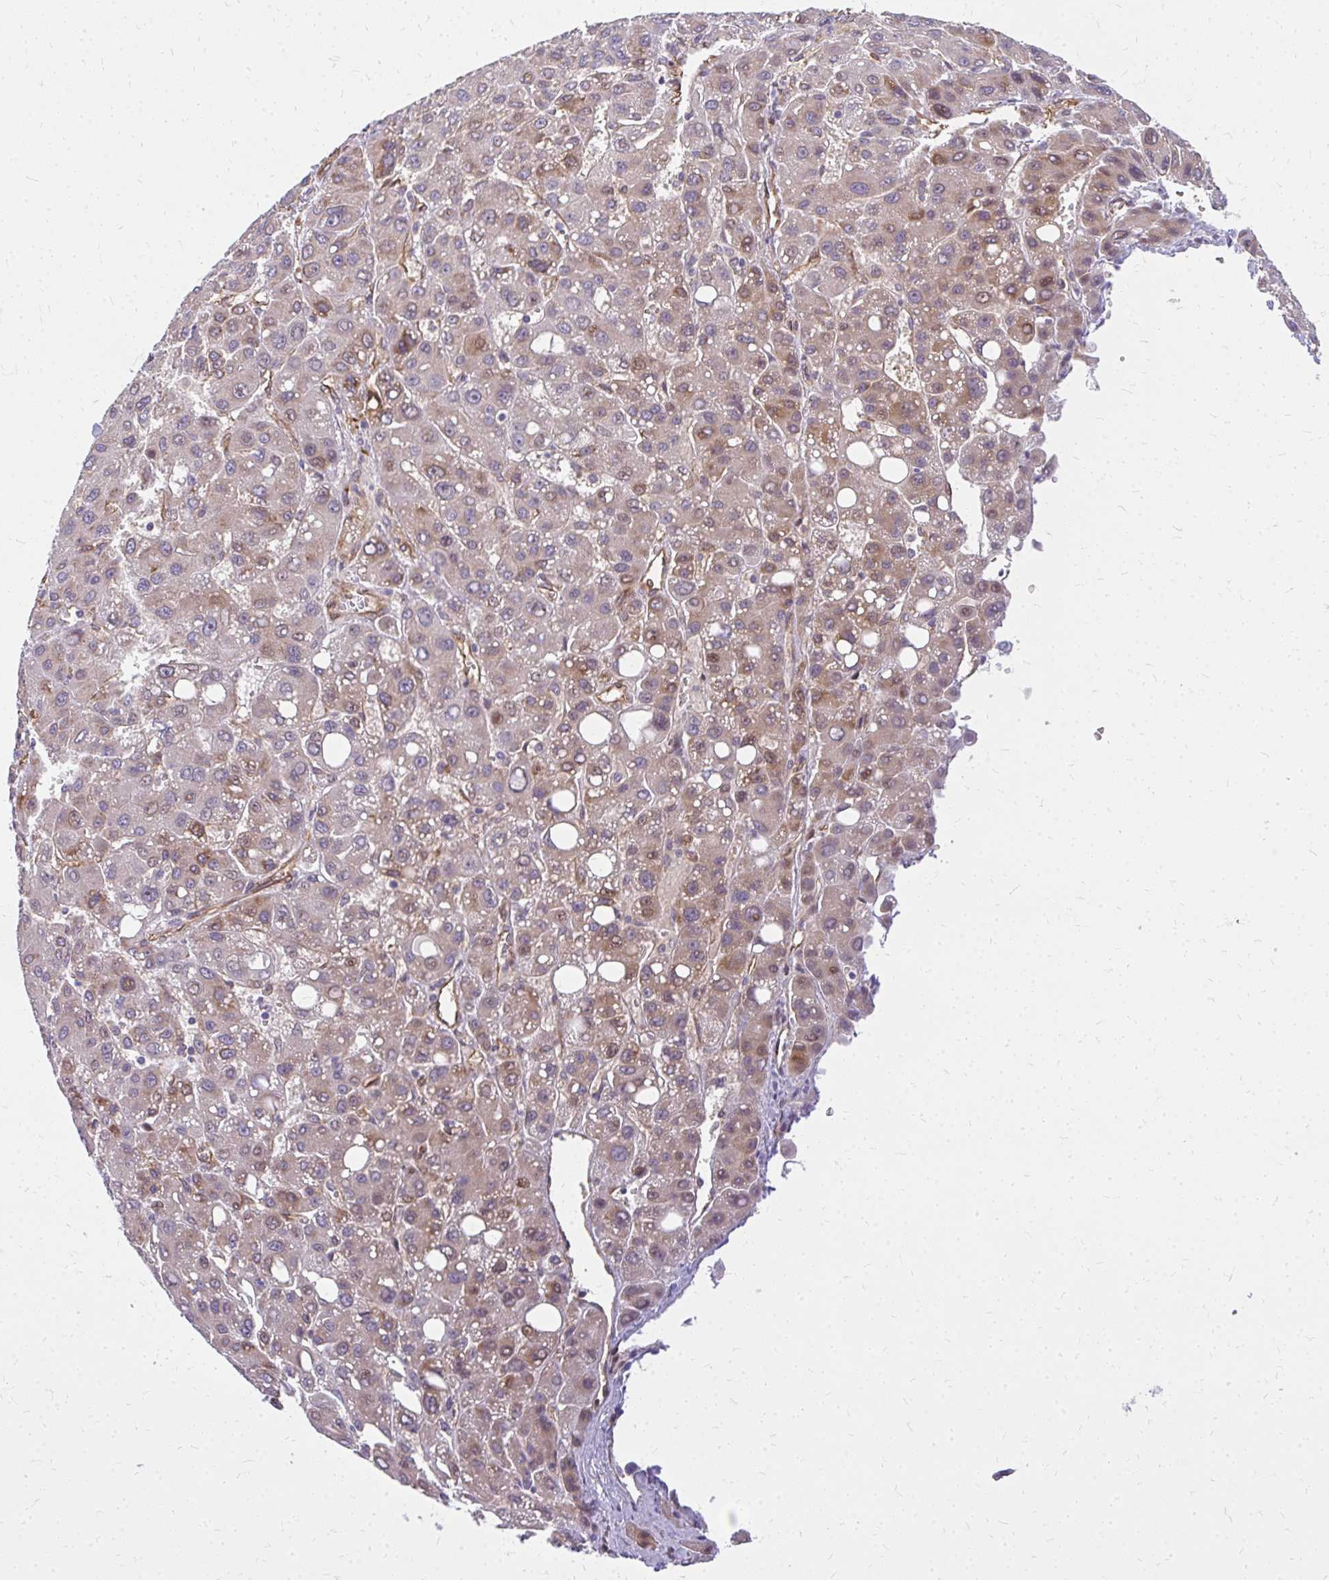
{"staining": {"intensity": "weak", "quantity": "25%-75%", "location": "cytoplasmic/membranous"}, "tissue": "liver cancer", "cell_type": "Tumor cells", "image_type": "cancer", "snomed": [{"axis": "morphology", "description": "Carcinoma, Hepatocellular, NOS"}, {"axis": "topography", "description": "Liver"}], "caption": "Hepatocellular carcinoma (liver) stained for a protein reveals weak cytoplasmic/membranous positivity in tumor cells.", "gene": "RSKR", "patient": {"sex": "male", "age": 55}}